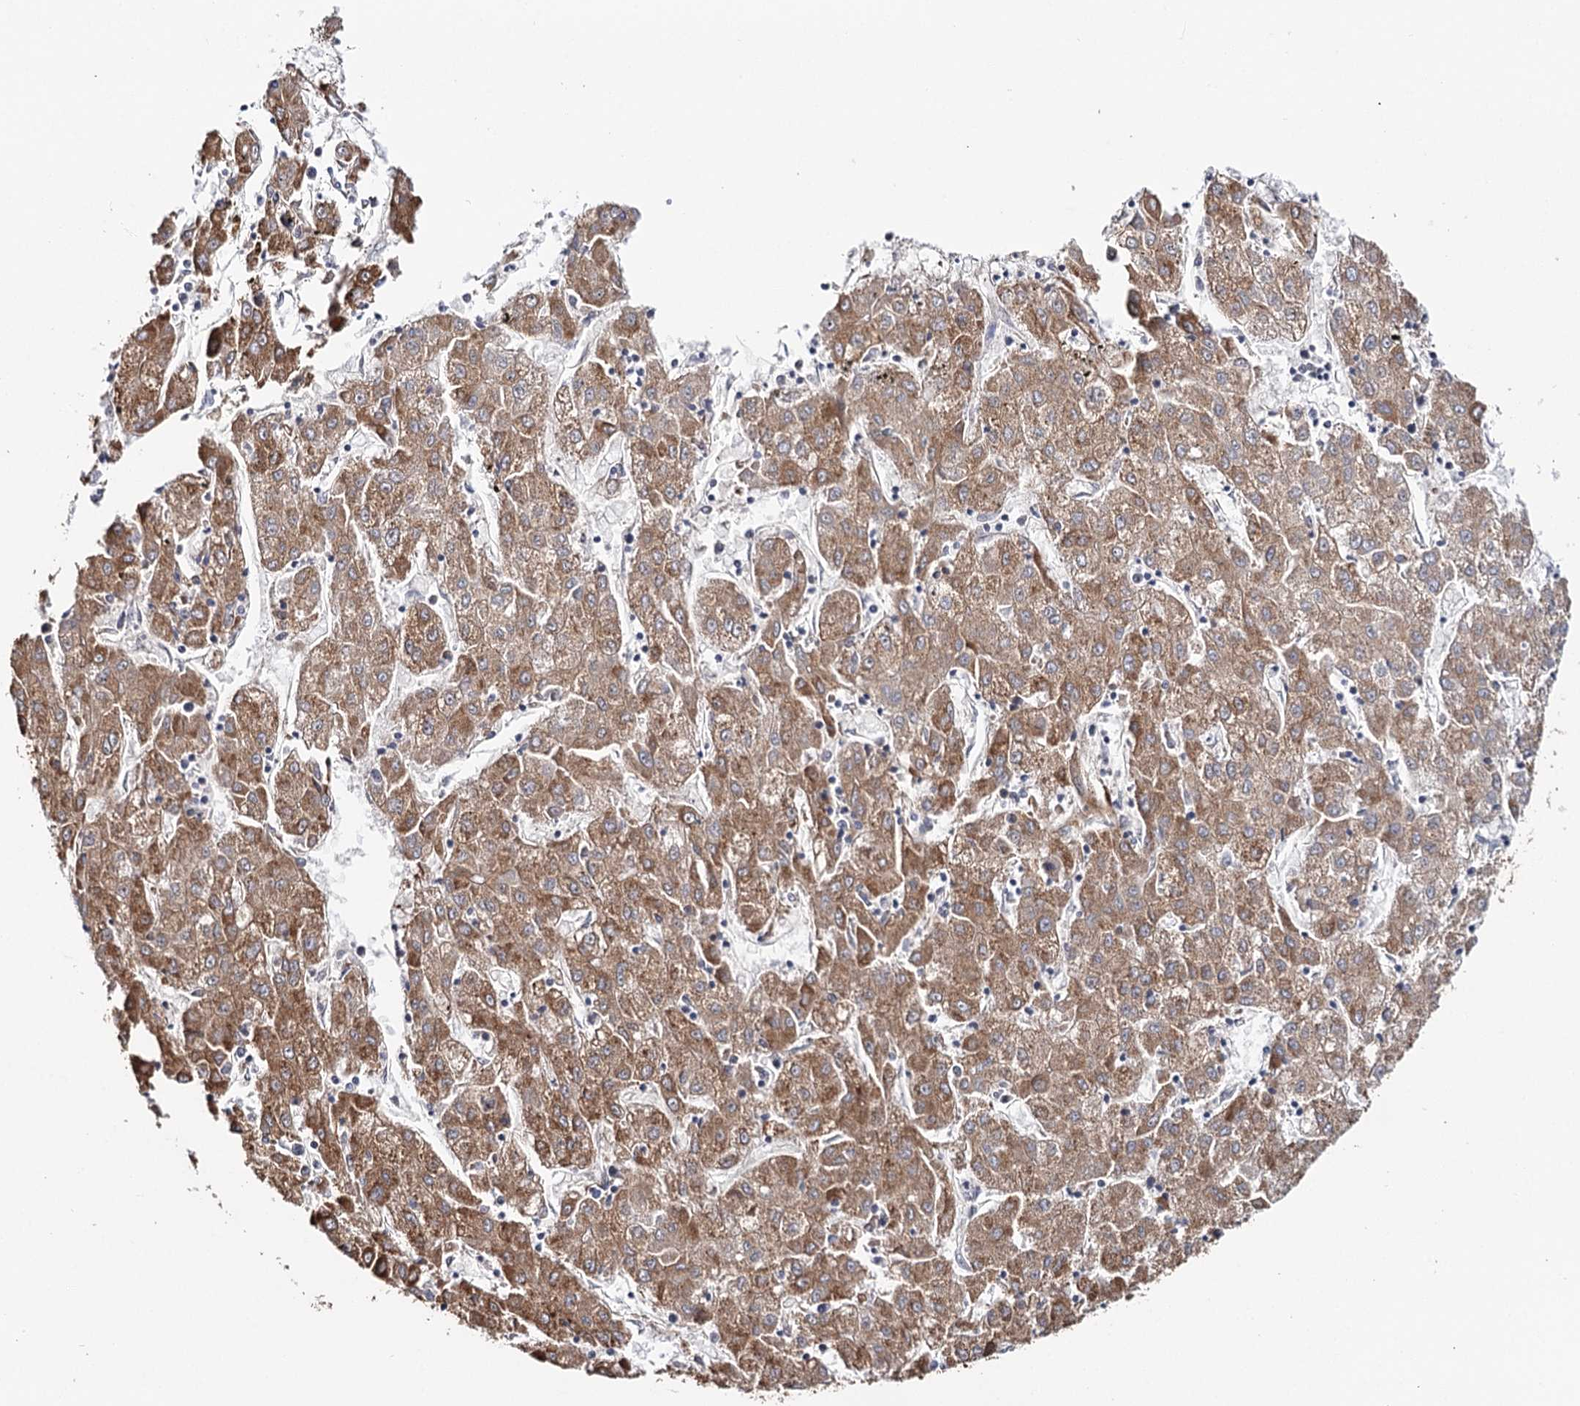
{"staining": {"intensity": "strong", "quantity": ">75%", "location": "cytoplasmic/membranous"}, "tissue": "liver cancer", "cell_type": "Tumor cells", "image_type": "cancer", "snomed": [{"axis": "morphology", "description": "Carcinoma, Hepatocellular, NOS"}, {"axis": "topography", "description": "Liver"}], "caption": "Immunohistochemistry staining of liver hepatocellular carcinoma, which exhibits high levels of strong cytoplasmic/membranous expression in about >75% of tumor cells indicating strong cytoplasmic/membranous protein expression. The staining was performed using DAB (3,3'-diaminobenzidine) (brown) for protein detection and nuclei were counterstained in hematoxylin (blue).", "gene": "VEGFA", "patient": {"sex": "male", "age": 72}}